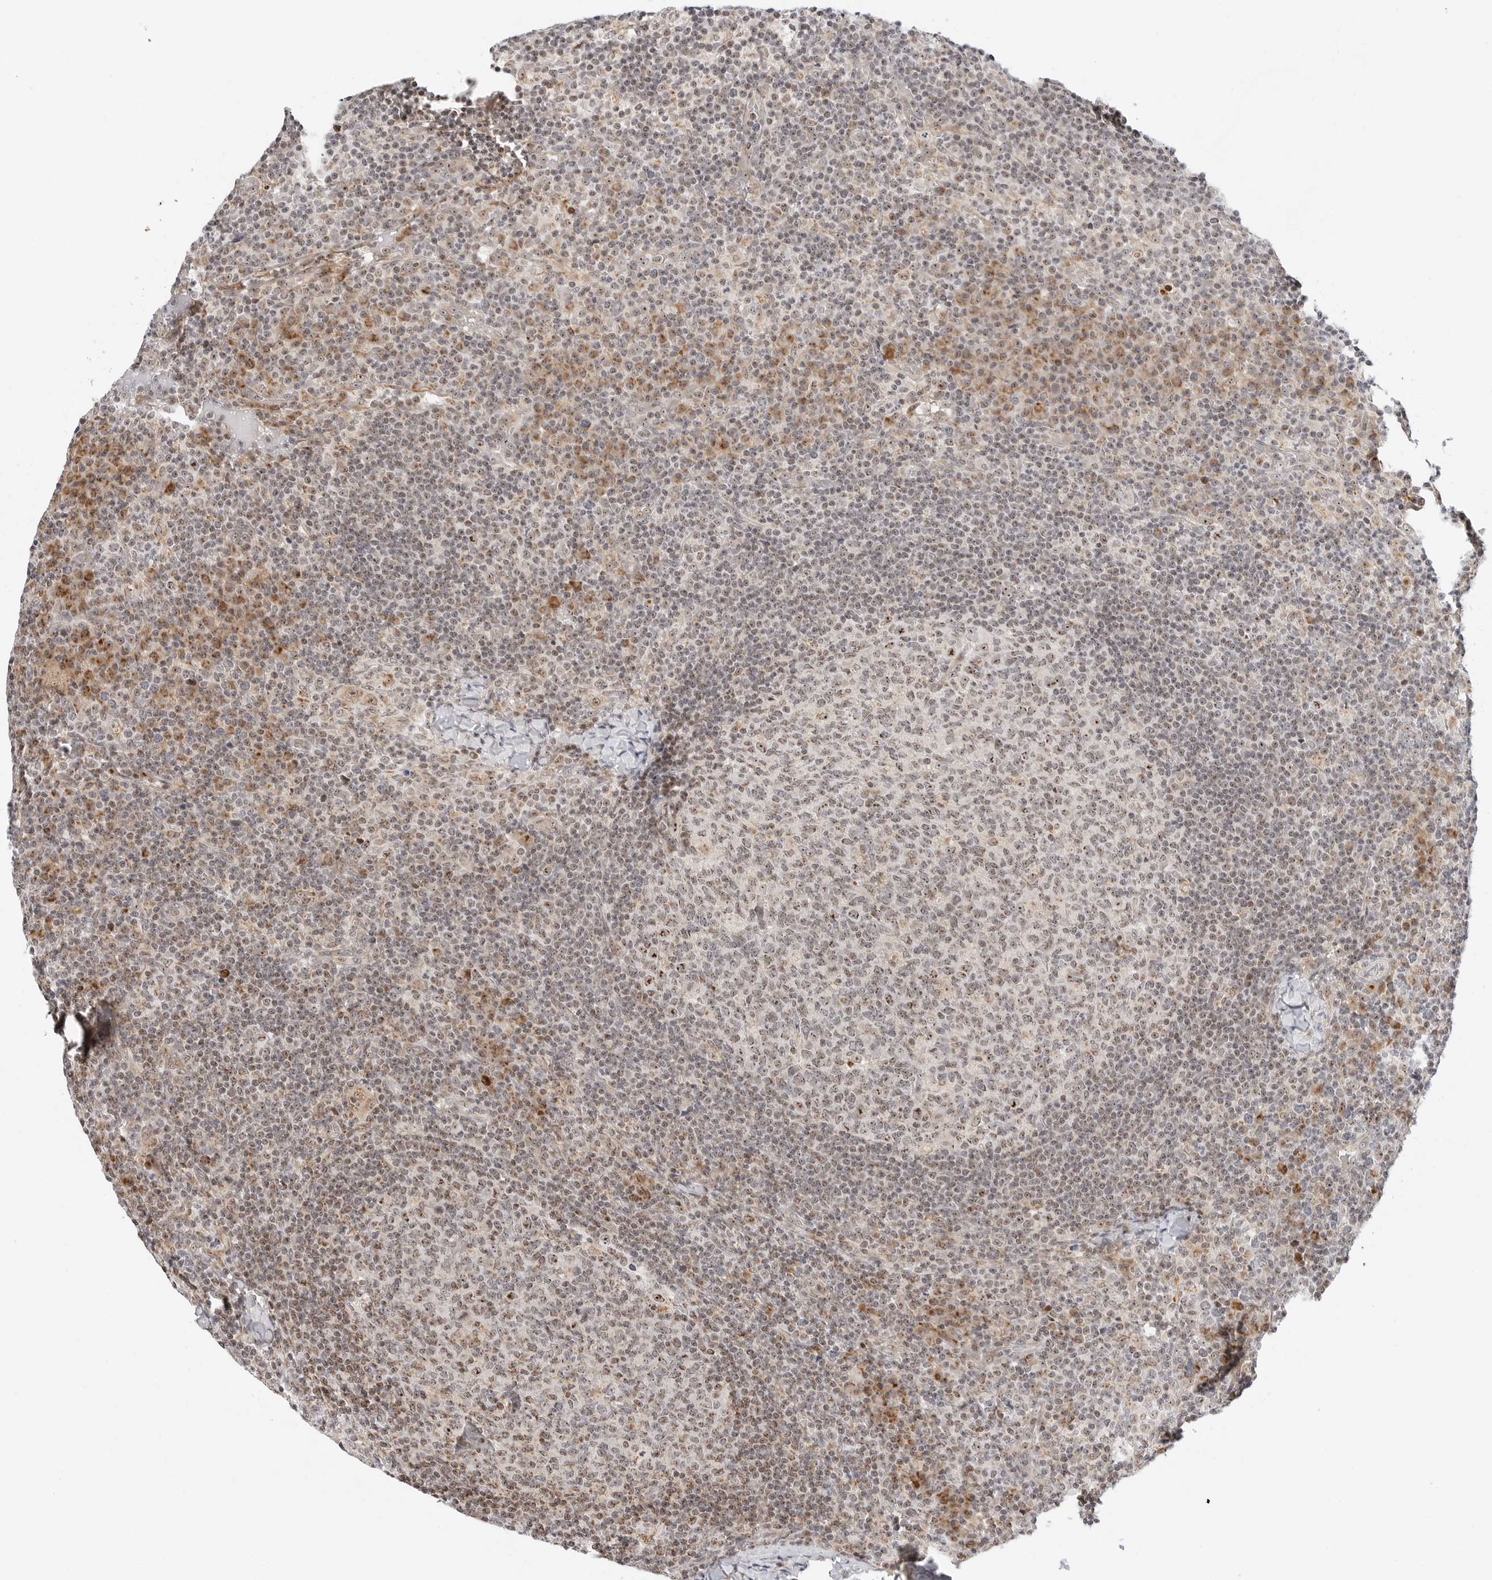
{"staining": {"intensity": "weak", "quantity": "25%-75%", "location": "nuclear"}, "tissue": "lymph node", "cell_type": "Germinal center cells", "image_type": "normal", "snomed": [{"axis": "morphology", "description": "Normal tissue, NOS"}, {"axis": "morphology", "description": "Inflammation, NOS"}, {"axis": "topography", "description": "Lymph node"}], "caption": "Protein staining of unremarkable lymph node displays weak nuclear expression in approximately 25%-75% of germinal center cells.", "gene": "RIMKLA", "patient": {"sex": "male", "age": 55}}